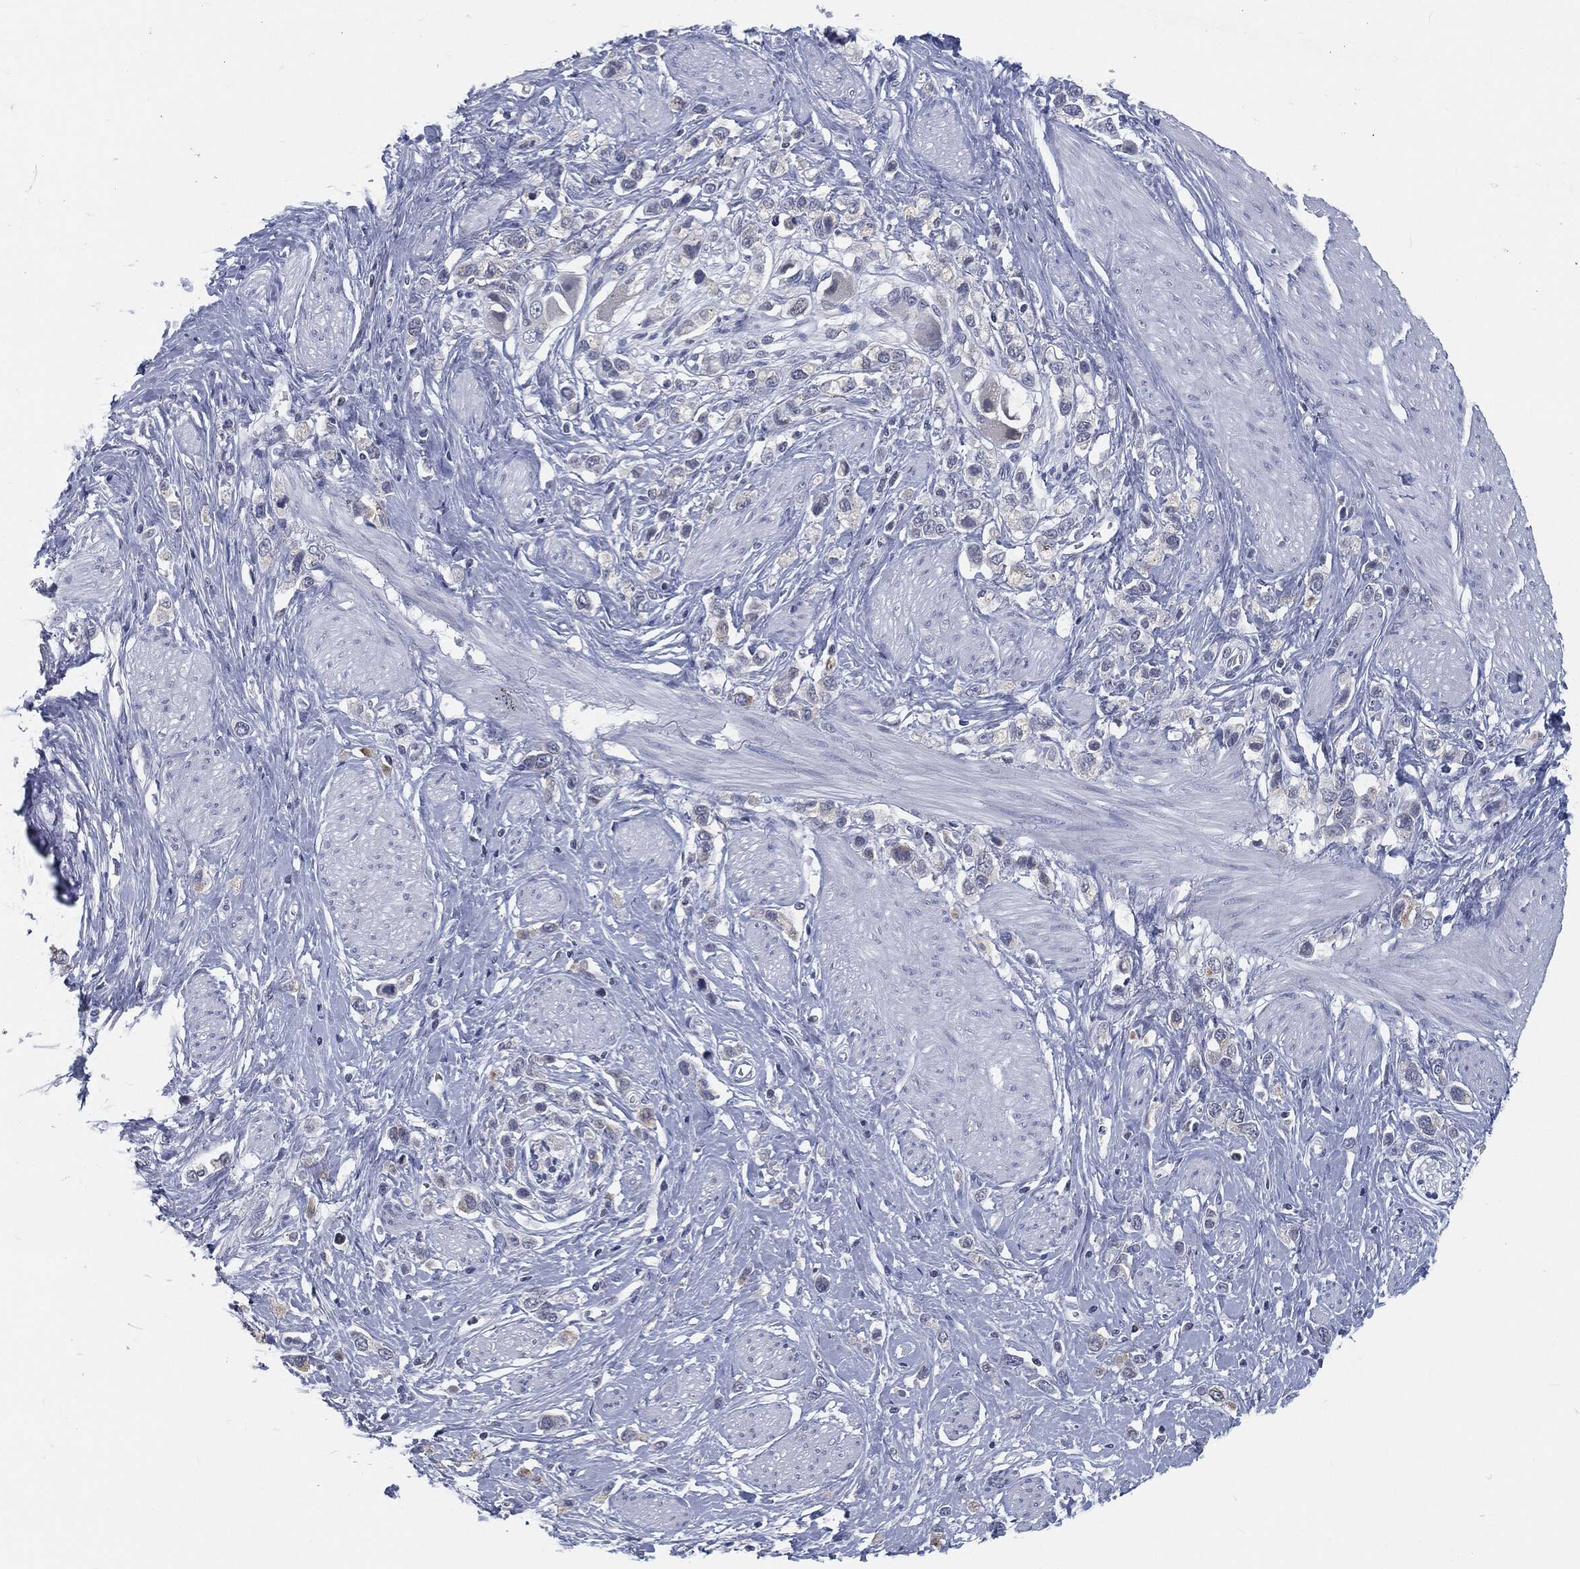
{"staining": {"intensity": "negative", "quantity": "none", "location": "none"}, "tissue": "stomach cancer", "cell_type": "Tumor cells", "image_type": "cancer", "snomed": [{"axis": "morphology", "description": "Normal tissue, NOS"}, {"axis": "morphology", "description": "Adenocarcinoma, NOS"}, {"axis": "morphology", "description": "Adenocarcinoma, High grade"}, {"axis": "topography", "description": "Stomach, upper"}, {"axis": "topography", "description": "Stomach"}], "caption": "The immunohistochemistry (IHC) histopathology image has no significant expression in tumor cells of stomach cancer tissue. (Immunohistochemistry (ihc), brightfield microscopy, high magnification).", "gene": "PROM1", "patient": {"sex": "female", "age": 65}}